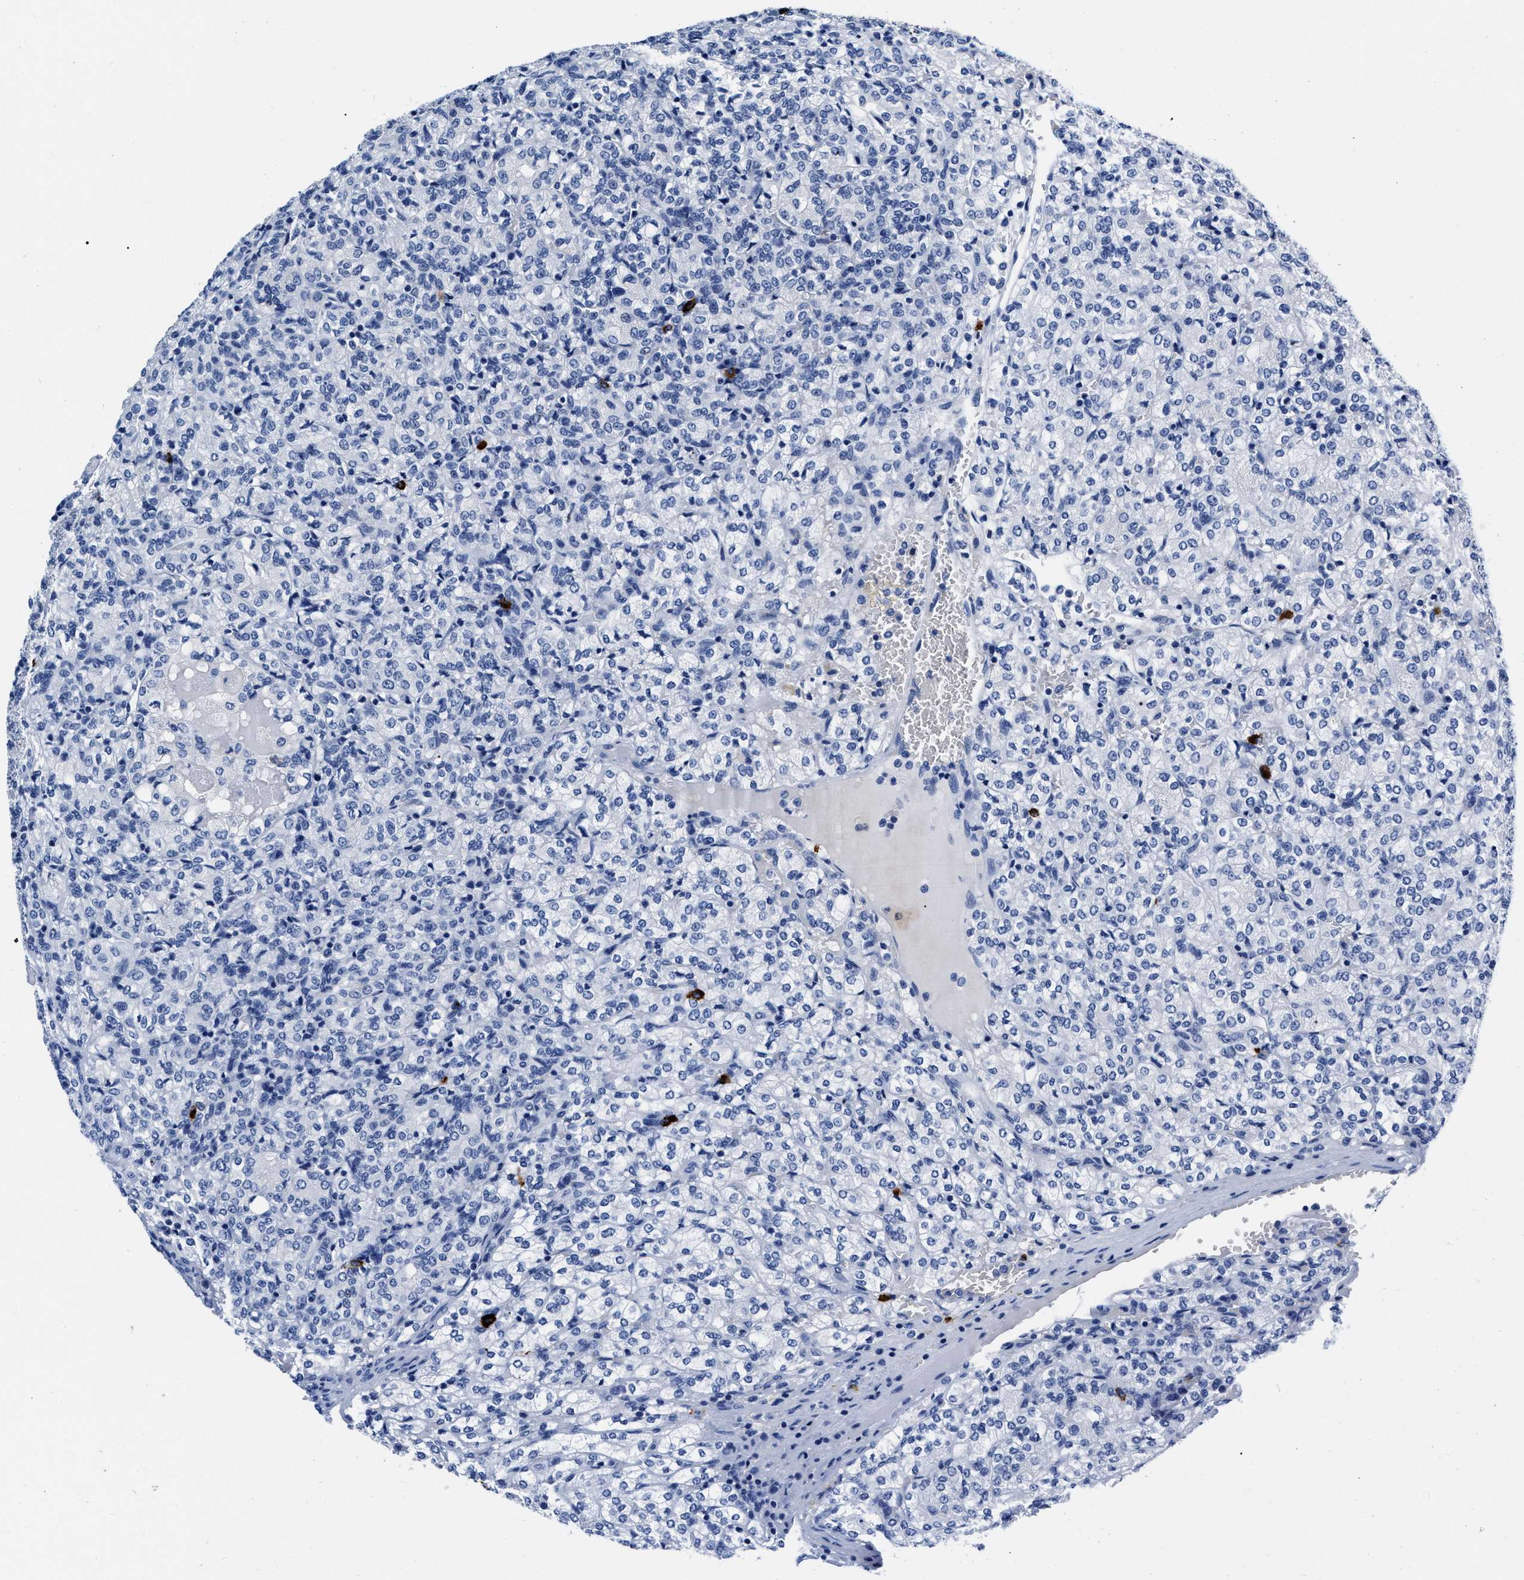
{"staining": {"intensity": "negative", "quantity": "none", "location": "none"}, "tissue": "renal cancer", "cell_type": "Tumor cells", "image_type": "cancer", "snomed": [{"axis": "morphology", "description": "Adenocarcinoma, NOS"}, {"axis": "topography", "description": "Kidney"}], "caption": "IHC of renal cancer (adenocarcinoma) displays no staining in tumor cells.", "gene": "CER1", "patient": {"sex": "male", "age": 77}}